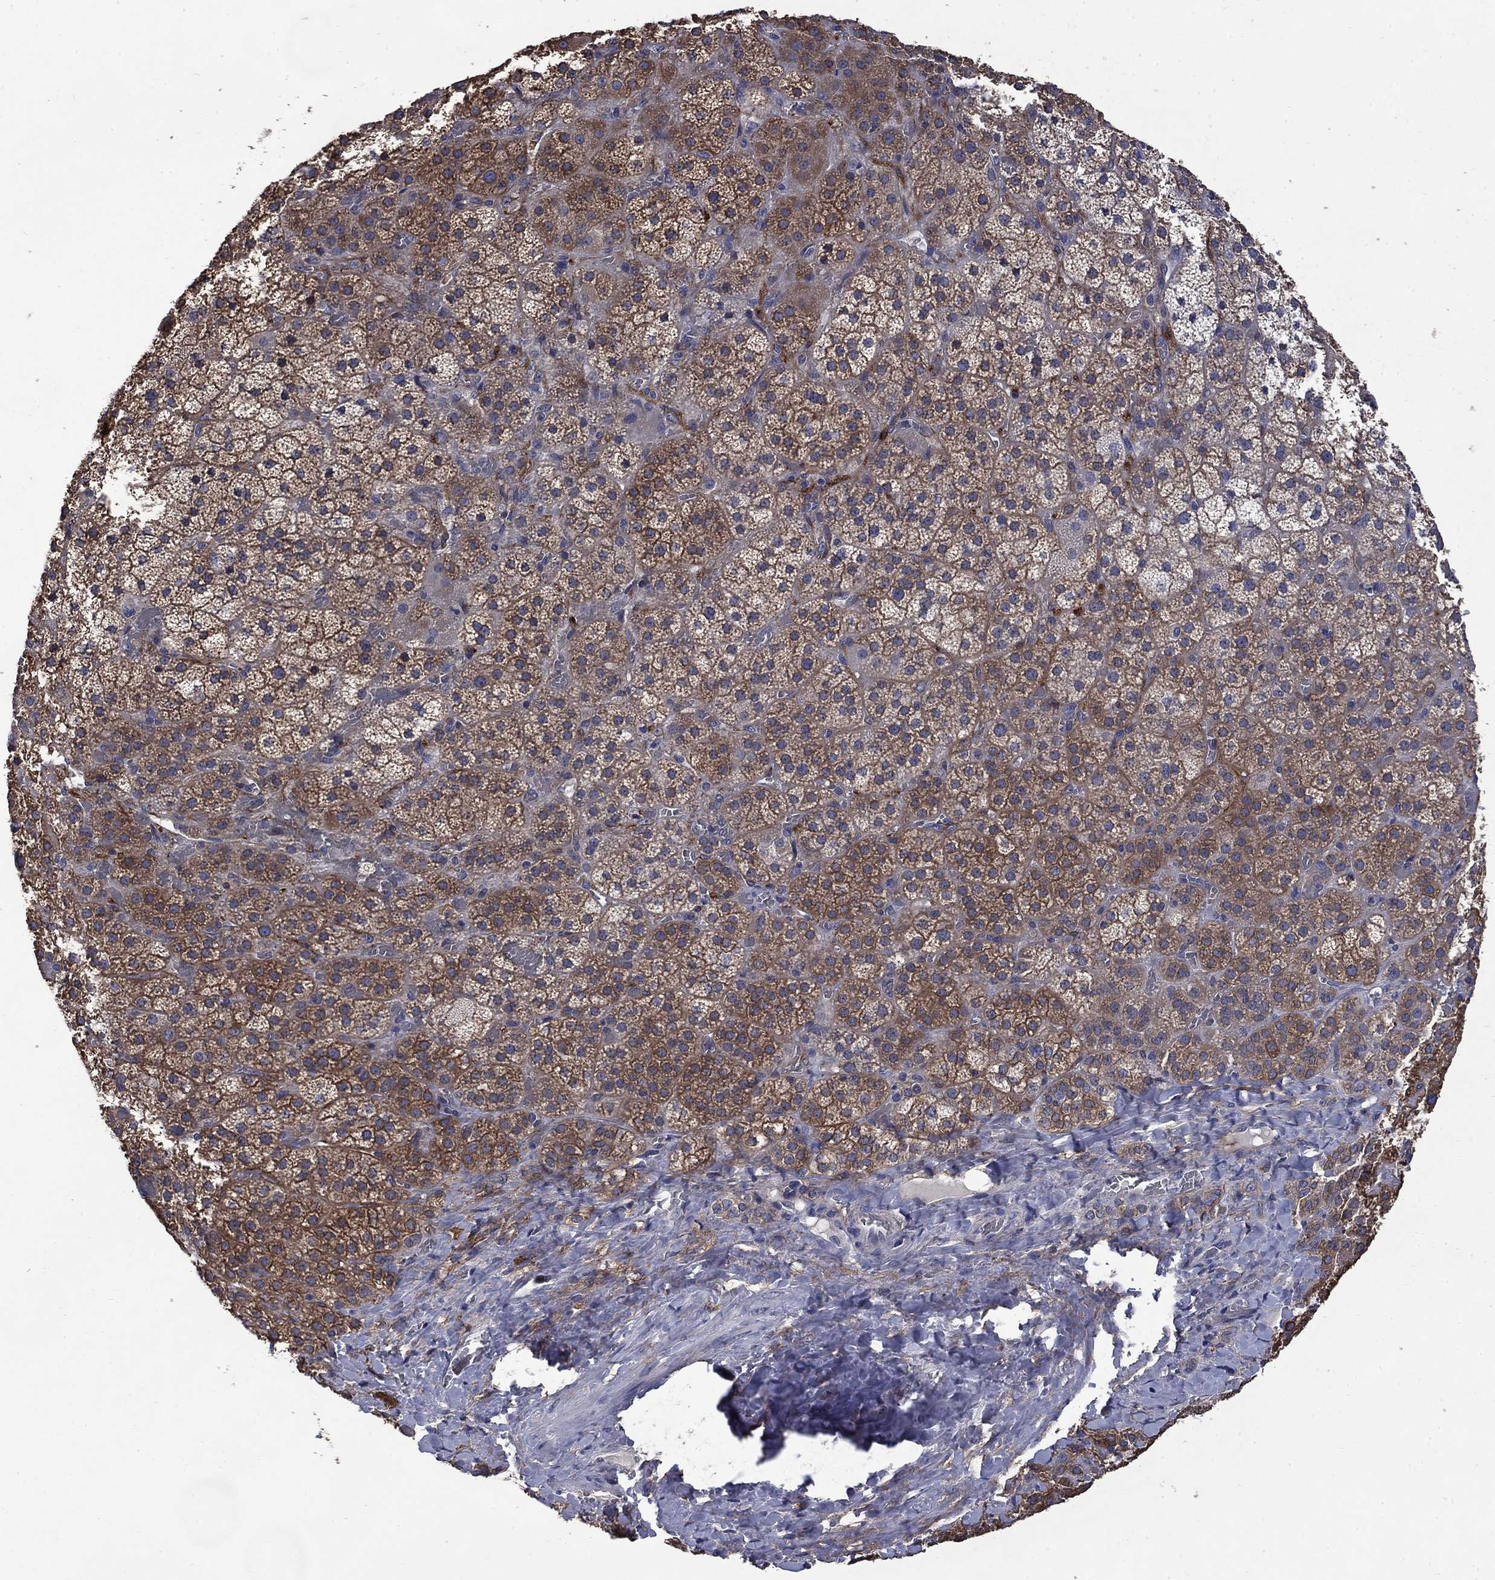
{"staining": {"intensity": "strong", "quantity": "25%-75%", "location": "cytoplasmic/membranous"}, "tissue": "adrenal gland", "cell_type": "Glandular cells", "image_type": "normal", "snomed": [{"axis": "morphology", "description": "Normal tissue, NOS"}, {"axis": "topography", "description": "Adrenal gland"}], "caption": "DAB (3,3'-diaminobenzidine) immunohistochemical staining of unremarkable human adrenal gland demonstrates strong cytoplasmic/membranous protein staining in about 25%-75% of glandular cells. Using DAB (3,3'-diaminobenzidine) (brown) and hematoxylin (blue) stains, captured at high magnification using brightfield microscopy.", "gene": "HSPA12A", "patient": {"sex": "male", "age": 57}}